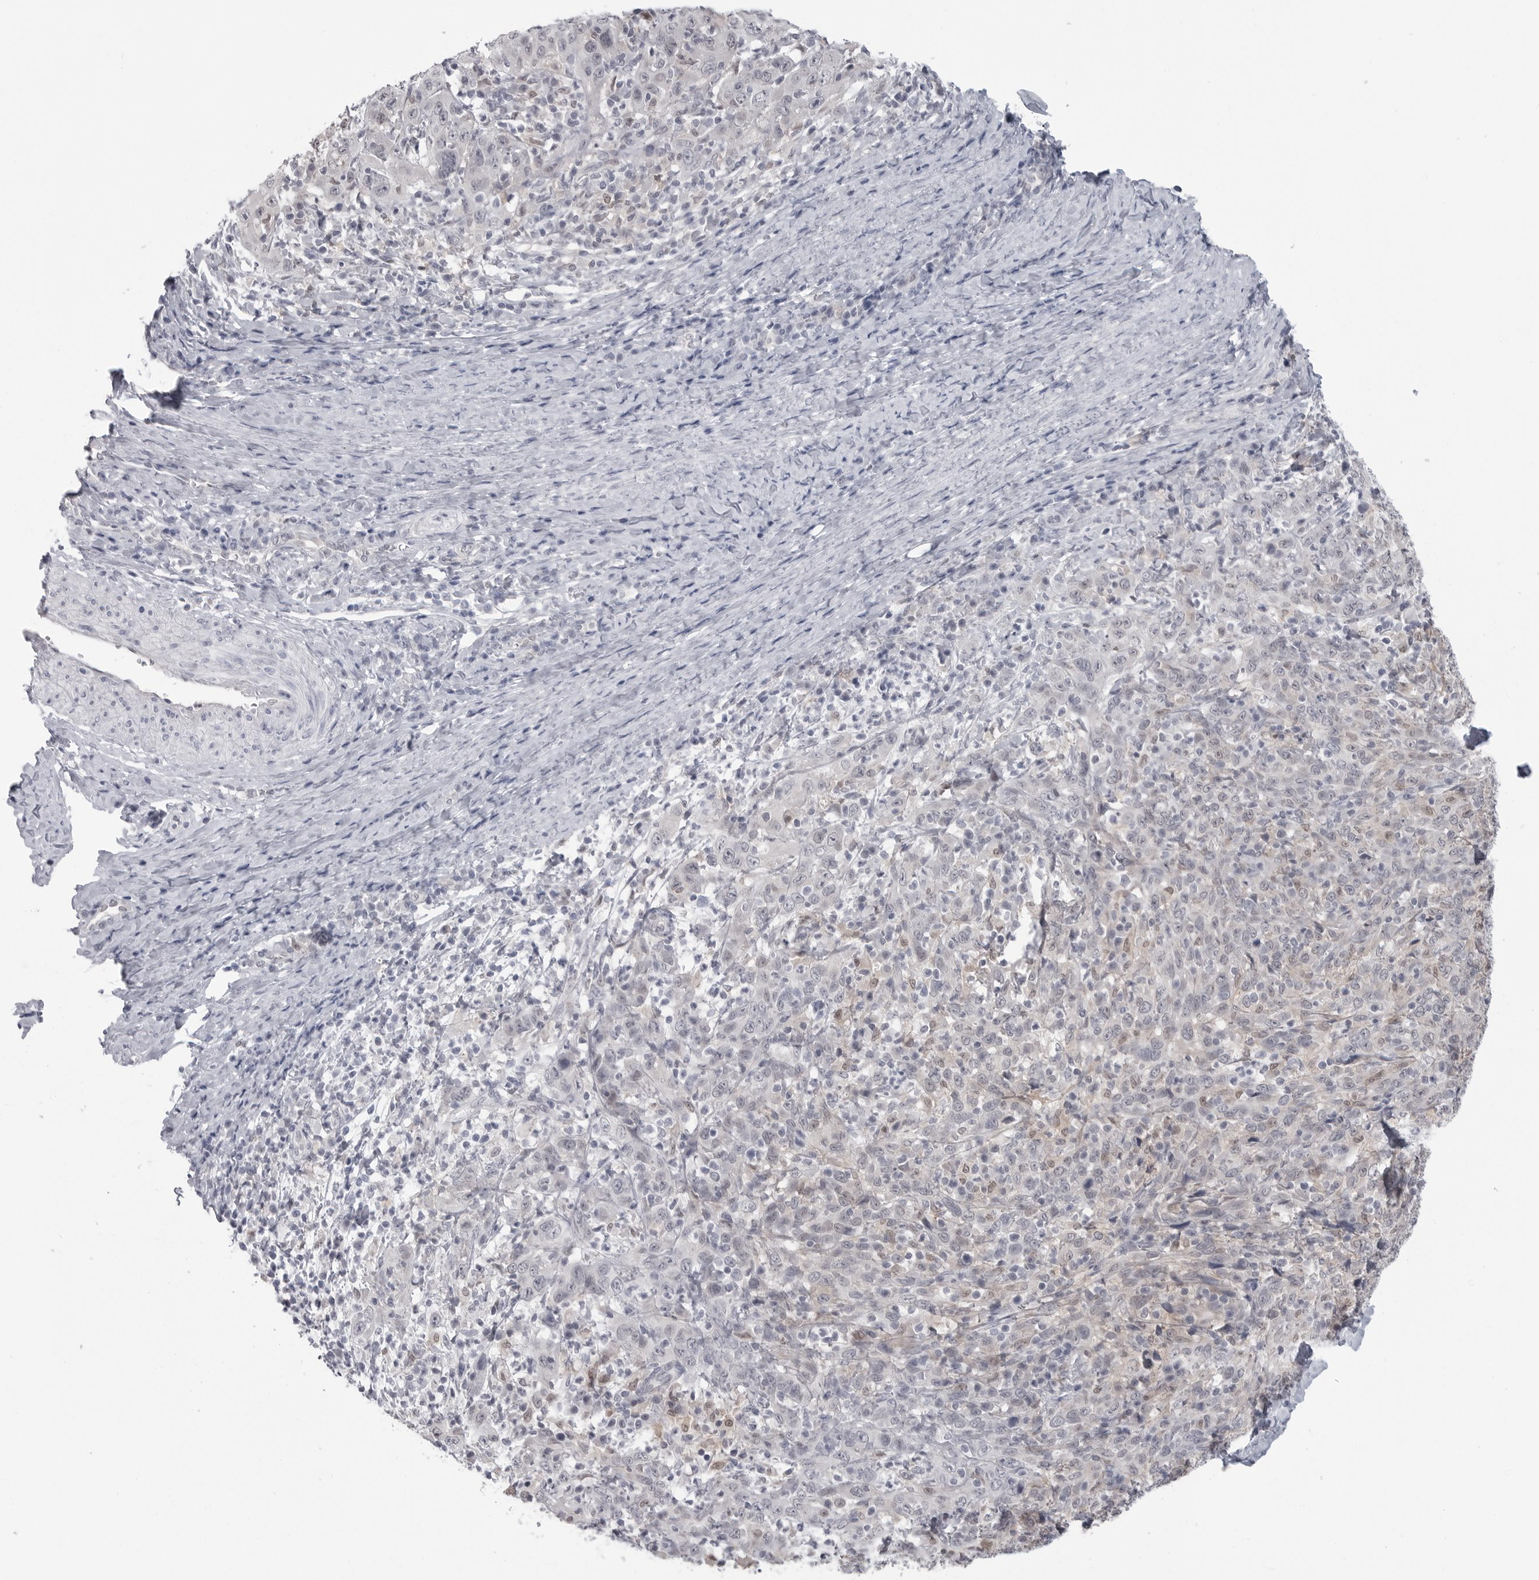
{"staining": {"intensity": "negative", "quantity": "none", "location": "none"}, "tissue": "cervical cancer", "cell_type": "Tumor cells", "image_type": "cancer", "snomed": [{"axis": "morphology", "description": "Squamous cell carcinoma, NOS"}, {"axis": "topography", "description": "Cervix"}], "caption": "Protein analysis of cervical cancer (squamous cell carcinoma) demonstrates no significant staining in tumor cells.", "gene": "PNPO", "patient": {"sex": "female", "age": 46}}